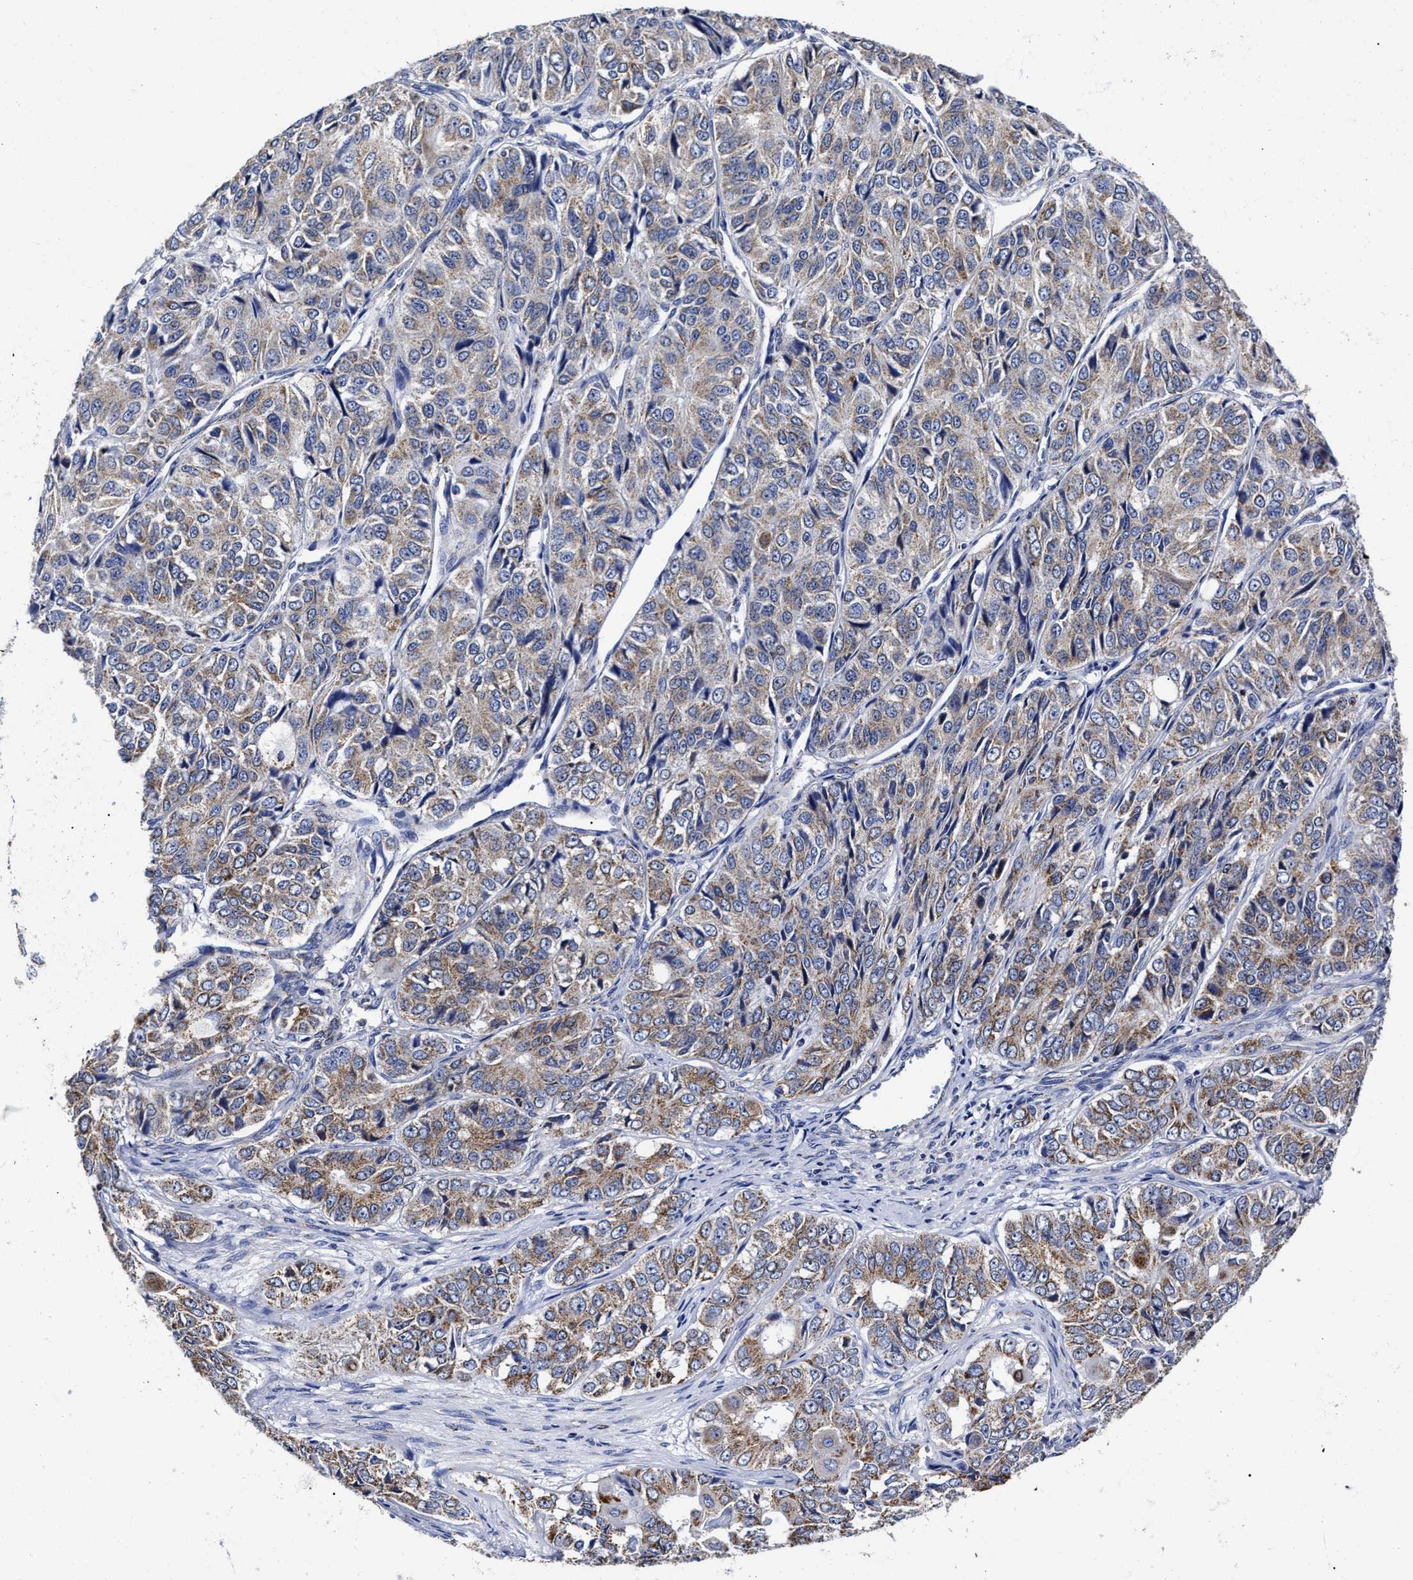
{"staining": {"intensity": "weak", "quantity": ">75%", "location": "cytoplasmic/membranous"}, "tissue": "ovarian cancer", "cell_type": "Tumor cells", "image_type": "cancer", "snomed": [{"axis": "morphology", "description": "Carcinoma, endometroid"}, {"axis": "topography", "description": "Ovary"}], "caption": "Ovarian endometroid carcinoma stained with DAB (3,3'-diaminobenzidine) immunohistochemistry (IHC) reveals low levels of weak cytoplasmic/membranous expression in about >75% of tumor cells.", "gene": "HINT2", "patient": {"sex": "female", "age": 51}}